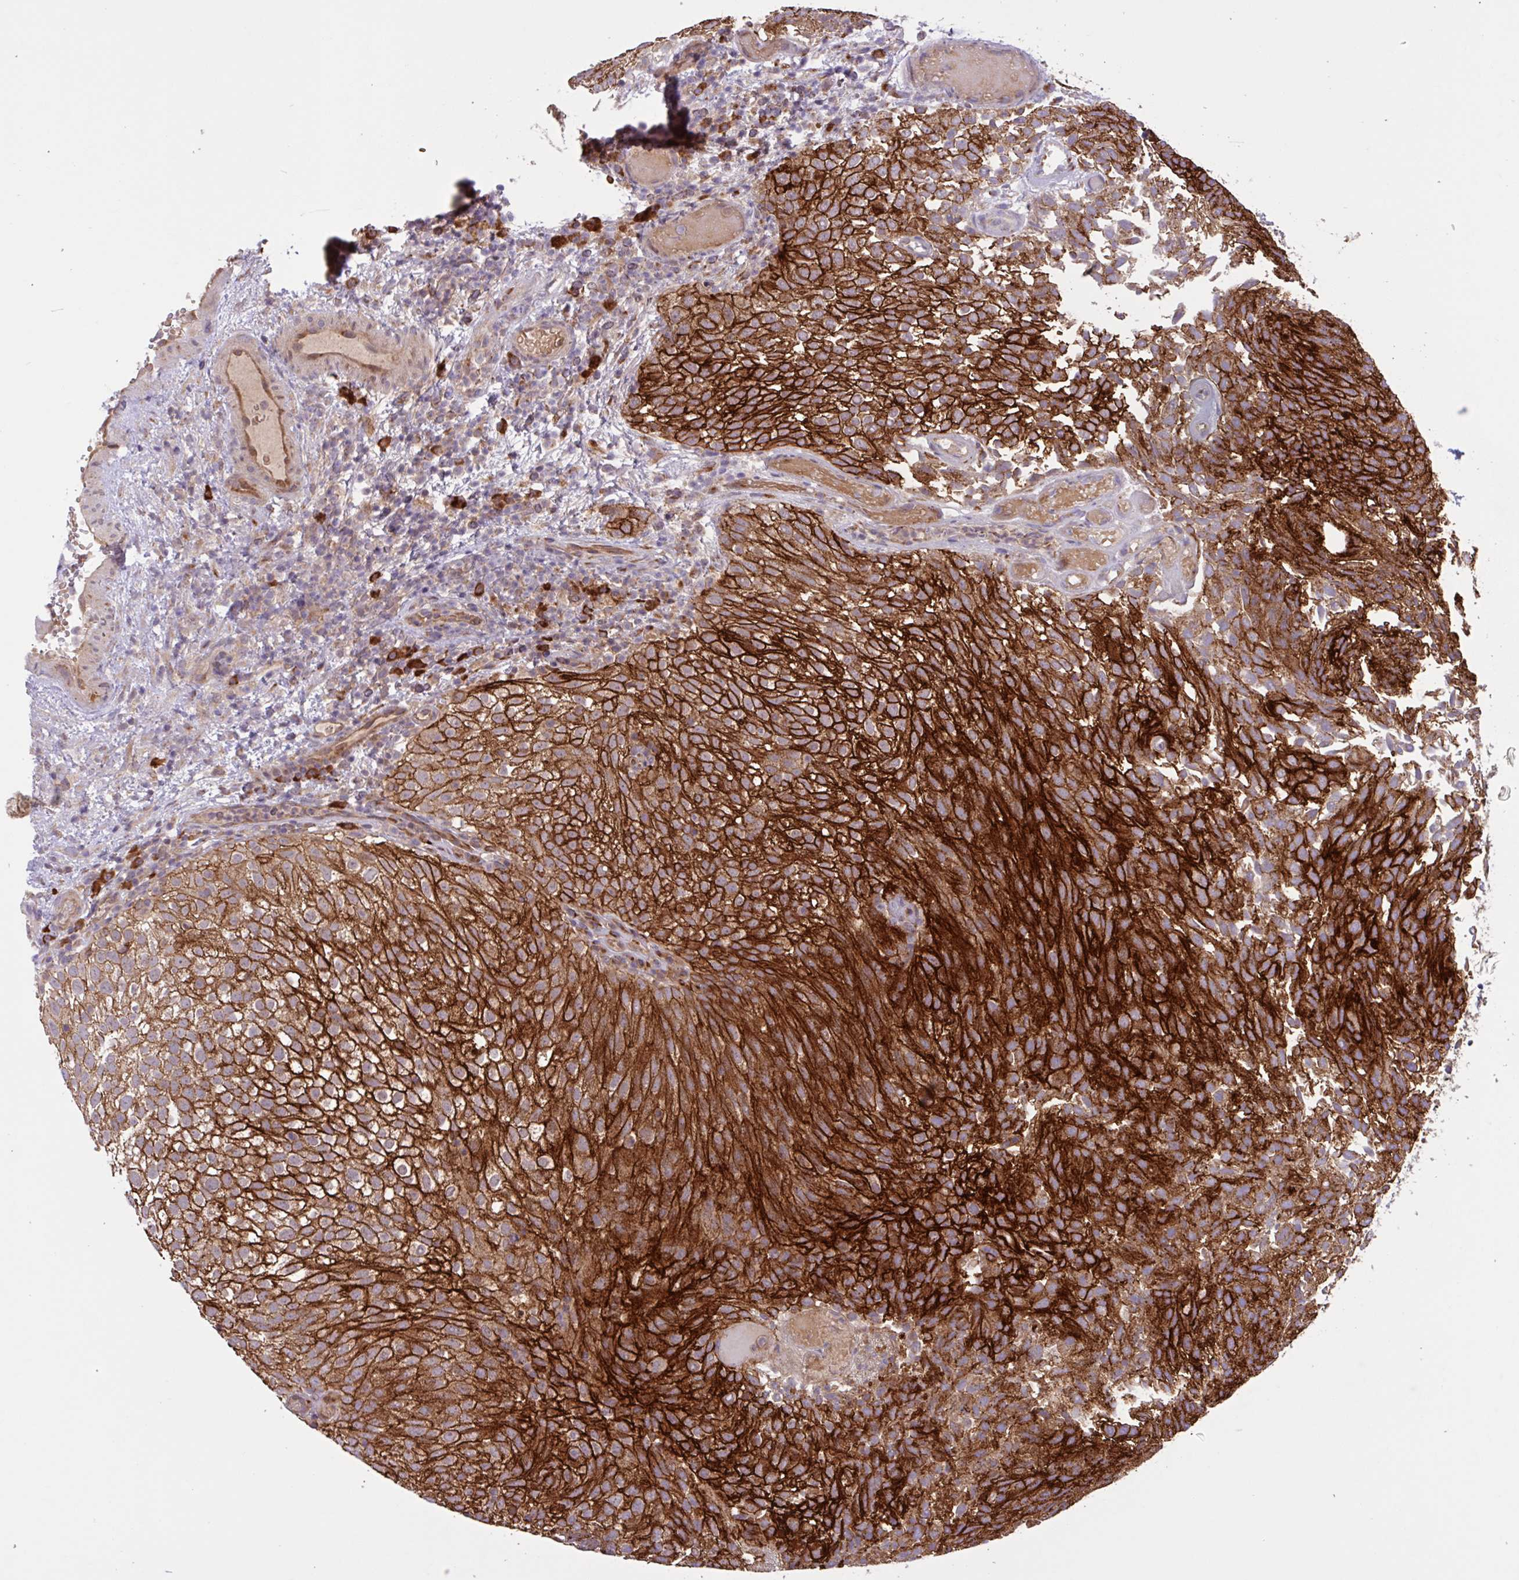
{"staining": {"intensity": "strong", "quantity": ">75%", "location": "cytoplasmic/membranous"}, "tissue": "urothelial cancer", "cell_type": "Tumor cells", "image_type": "cancer", "snomed": [{"axis": "morphology", "description": "Urothelial carcinoma, Low grade"}, {"axis": "topography", "description": "Urinary bladder"}], "caption": "Human urothelial cancer stained with a brown dye displays strong cytoplasmic/membranous positive positivity in about >75% of tumor cells.", "gene": "INTS10", "patient": {"sex": "male", "age": 78}}